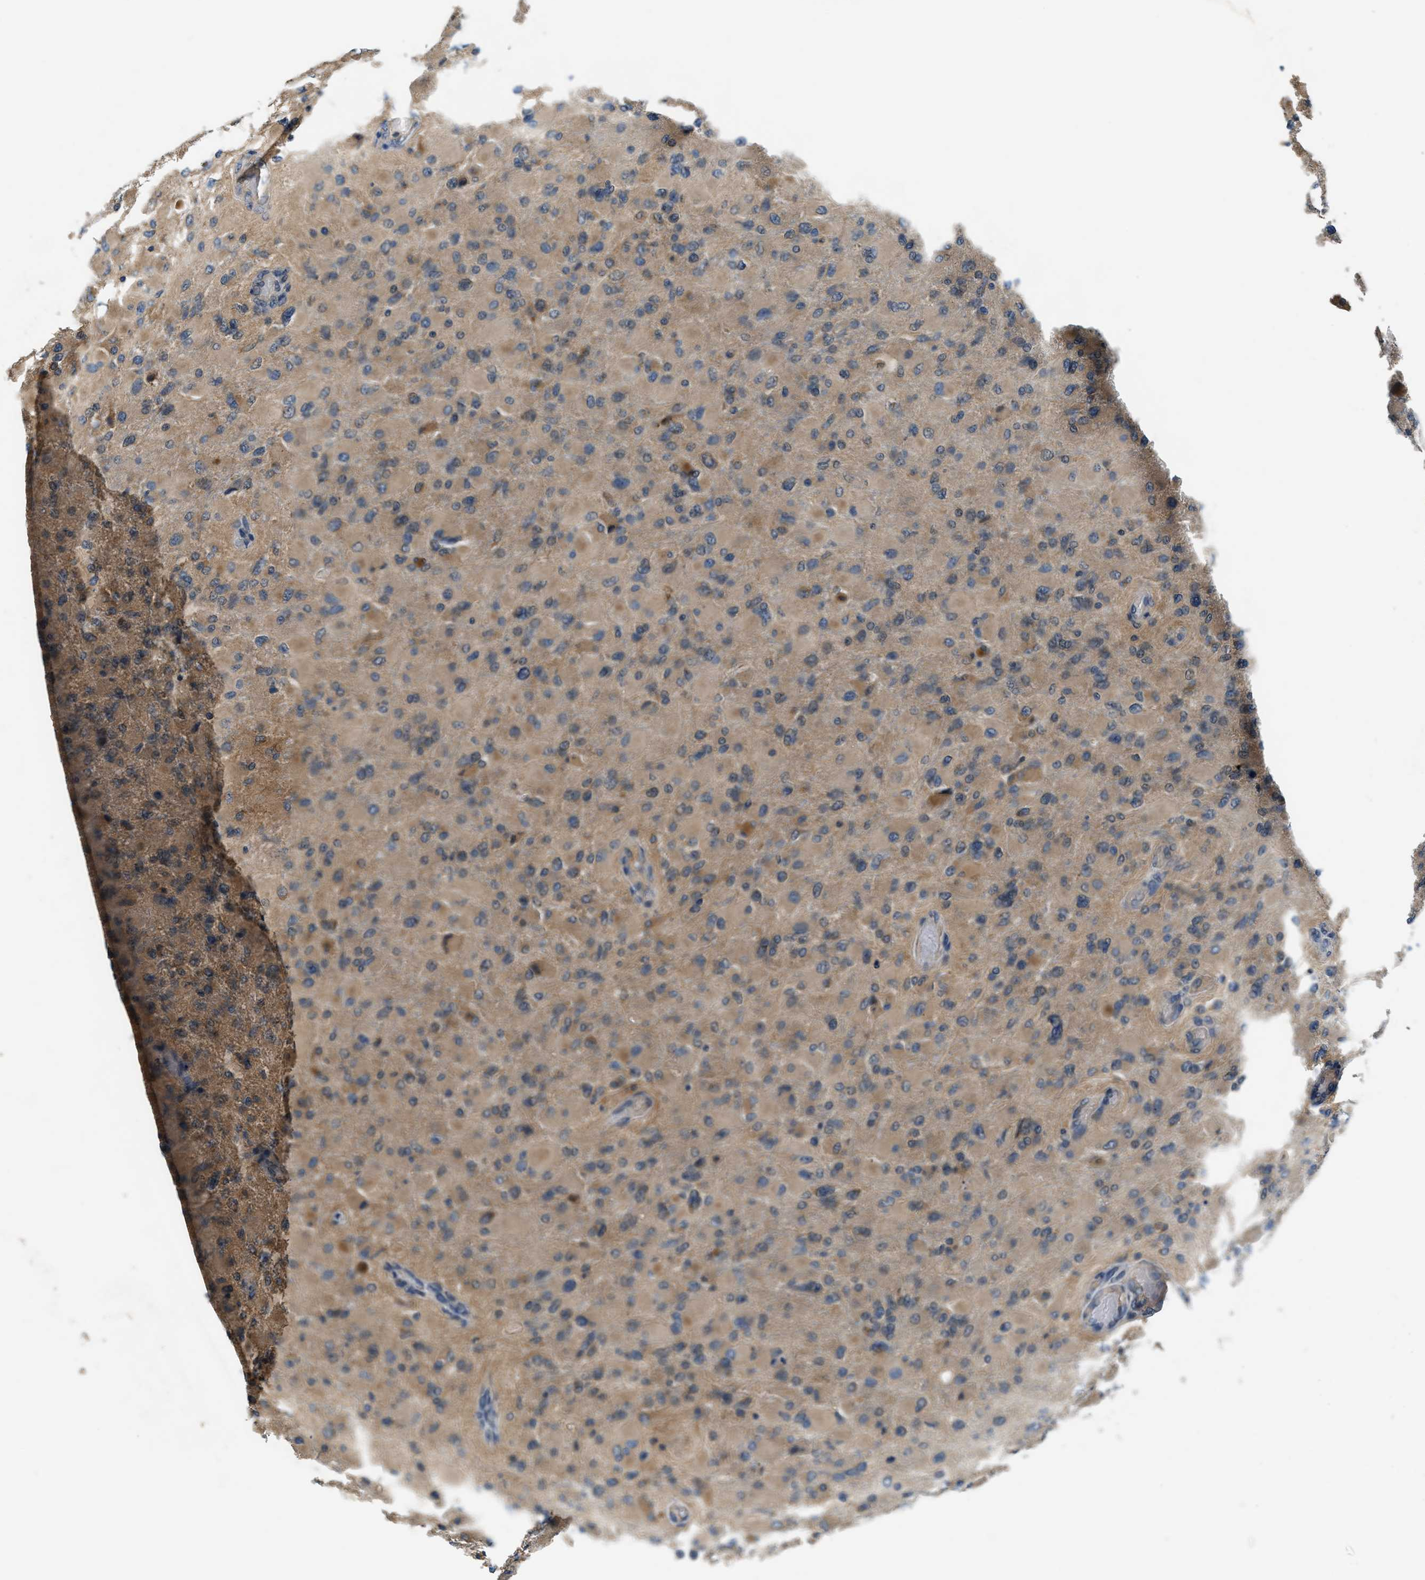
{"staining": {"intensity": "moderate", "quantity": ">75%", "location": "cytoplasmic/membranous"}, "tissue": "glioma", "cell_type": "Tumor cells", "image_type": "cancer", "snomed": [{"axis": "morphology", "description": "Glioma, malignant, High grade"}, {"axis": "topography", "description": "Cerebral cortex"}], "caption": "Moderate cytoplasmic/membranous expression is appreciated in approximately >75% of tumor cells in malignant high-grade glioma.", "gene": "SSH2", "patient": {"sex": "female", "age": 36}}